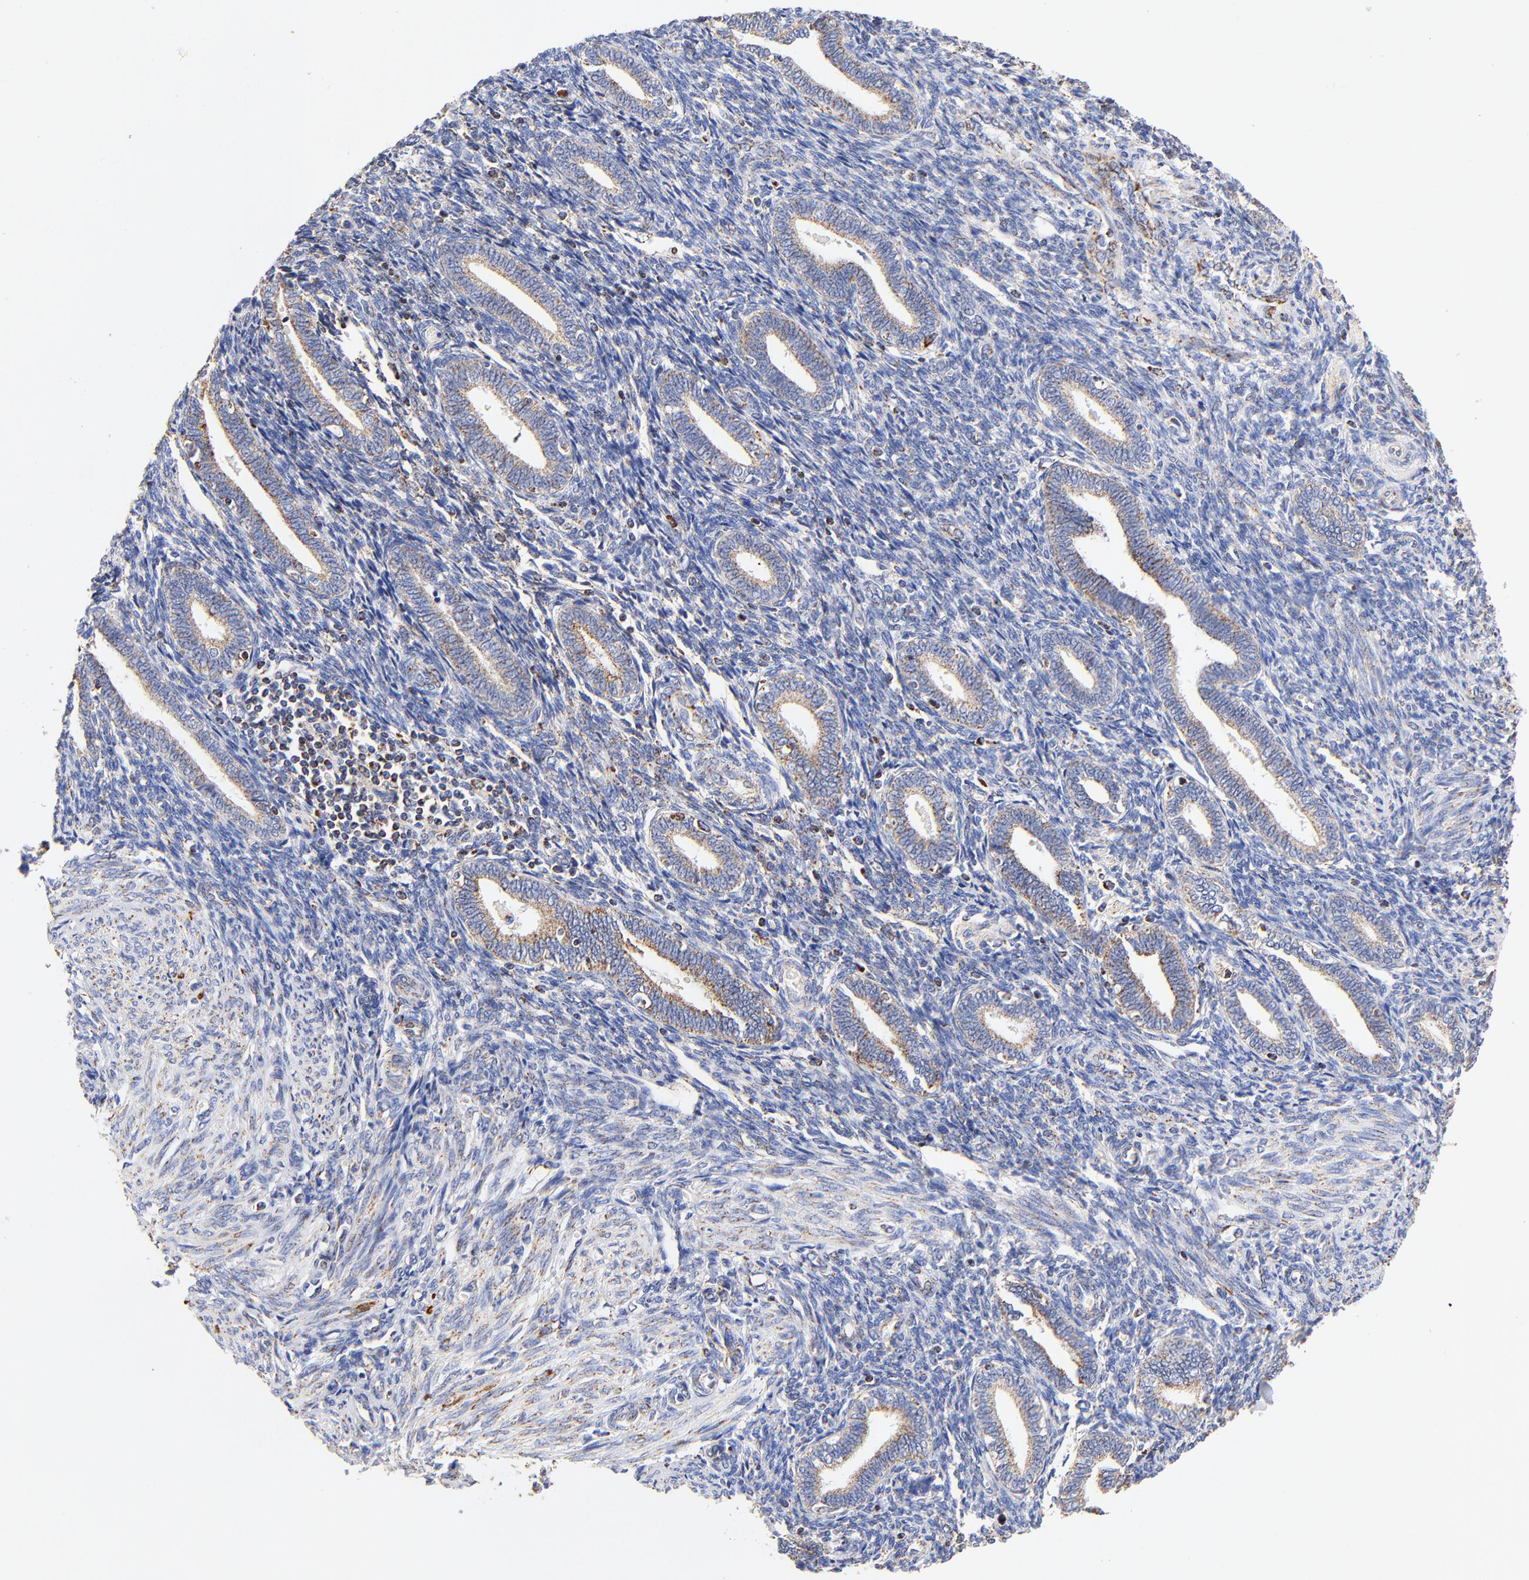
{"staining": {"intensity": "moderate", "quantity": "25%-75%", "location": "cytoplasmic/membranous"}, "tissue": "endometrium", "cell_type": "Cells in endometrial stroma", "image_type": "normal", "snomed": [{"axis": "morphology", "description": "Normal tissue, NOS"}, {"axis": "topography", "description": "Endometrium"}], "caption": "Endometrium stained for a protein reveals moderate cytoplasmic/membranous positivity in cells in endometrial stroma. The staining was performed using DAB (3,3'-diaminobenzidine) to visualize the protein expression in brown, while the nuclei were stained in blue with hematoxylin (Magnification: 20x).", "gene": "ATP5F1D", "patient": {"sex": "female", "age": 27}}